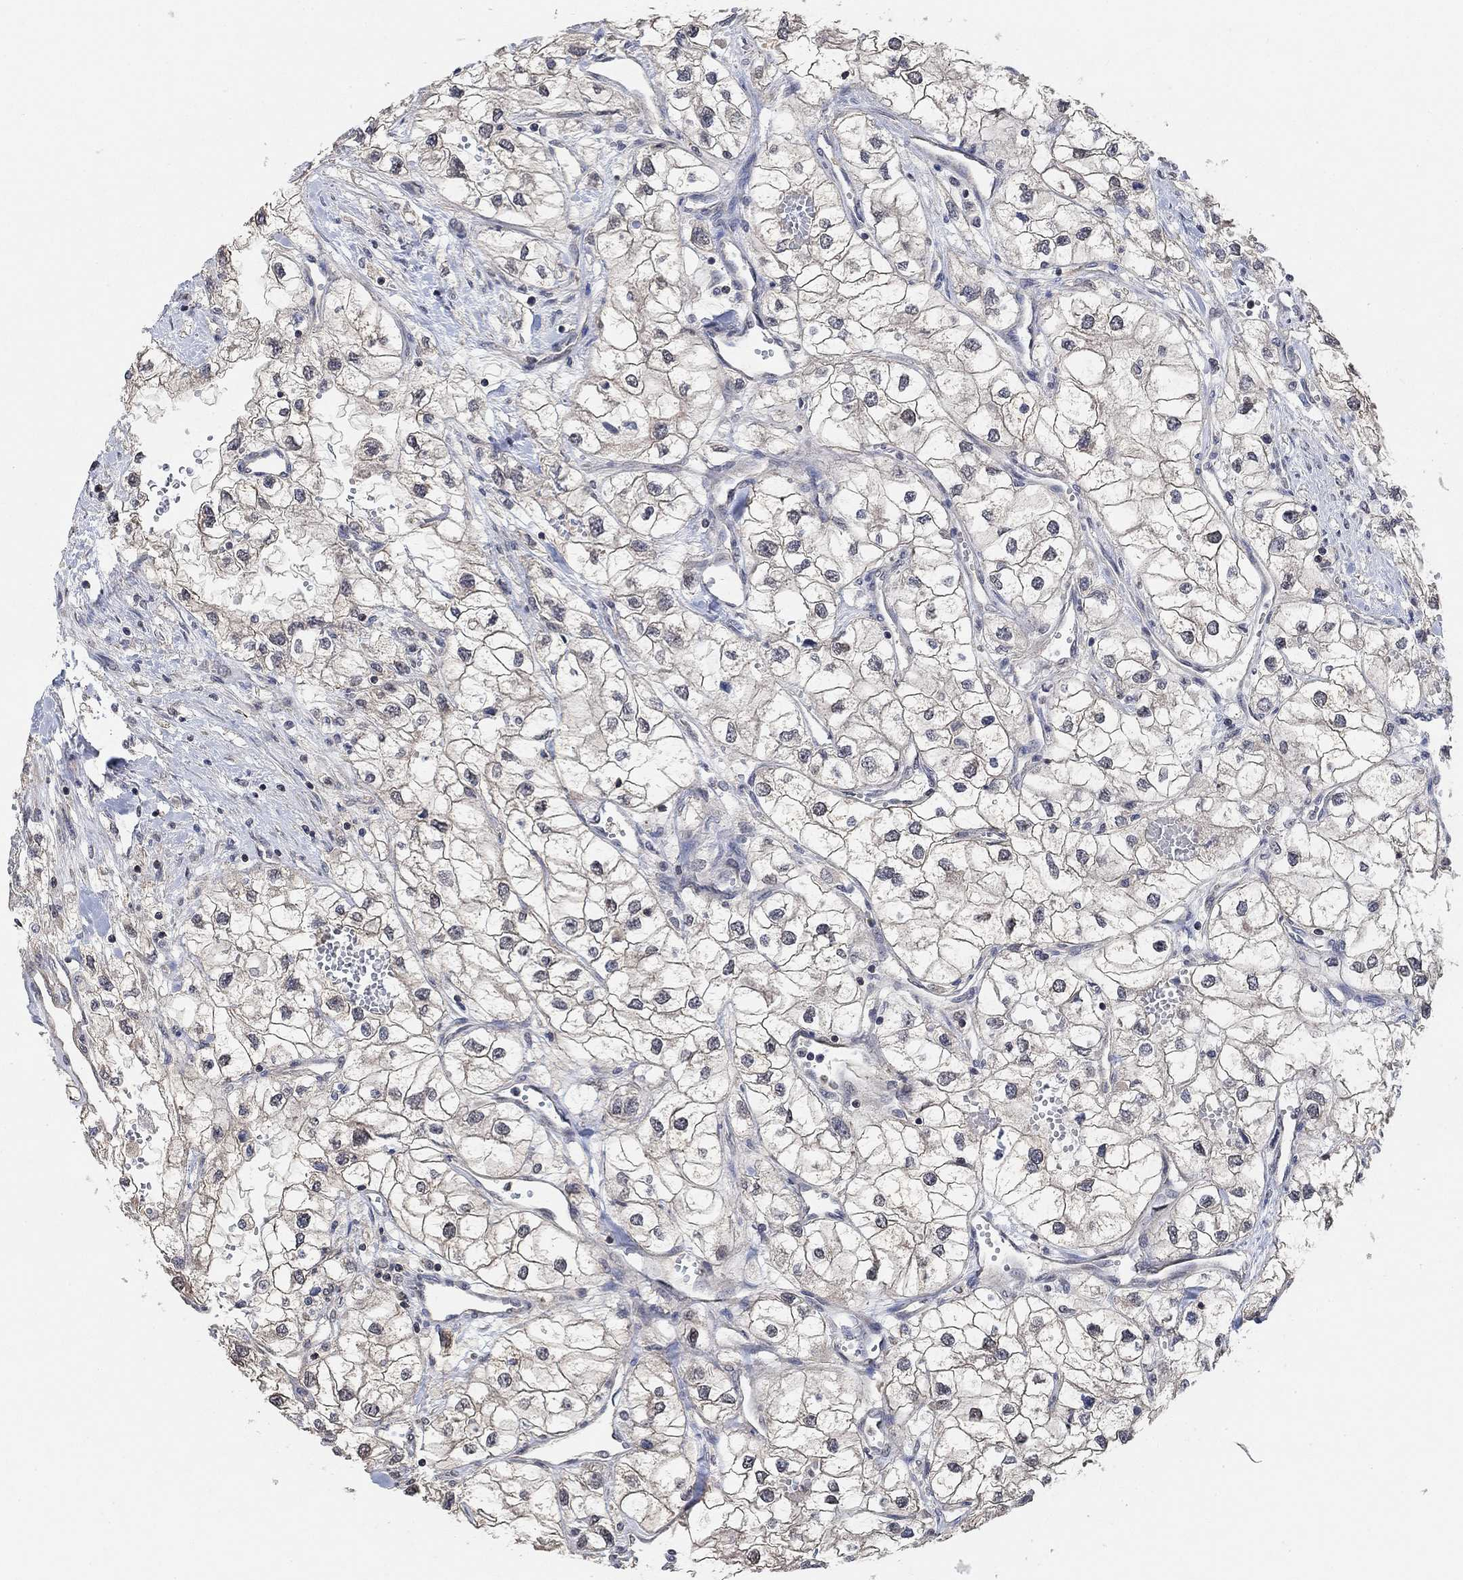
{"staining": {"intensity": "weak", "quantity": "<25%", "location": "cytoplasmic/membranous"}, "tissue": "renal cancer", "cell_type": "Tumor cells", "image_type": "cancer", "snomed": [{"axis": "morphology", "description": "Adenocarcinoma, NOS"}, {"axis": "topography", "description": "Kidney"}], "caption": "High magnification brightfield microscopy of renal cancer (adenocarcinoma) stained with DAB (3,3'-diaminobenzidine) (brown) and counterstained with hematoxylin (blue): tumor cells show no significant staining.", "gene": "UNC5B", "patient": {"sex": "male", "age": 59}}